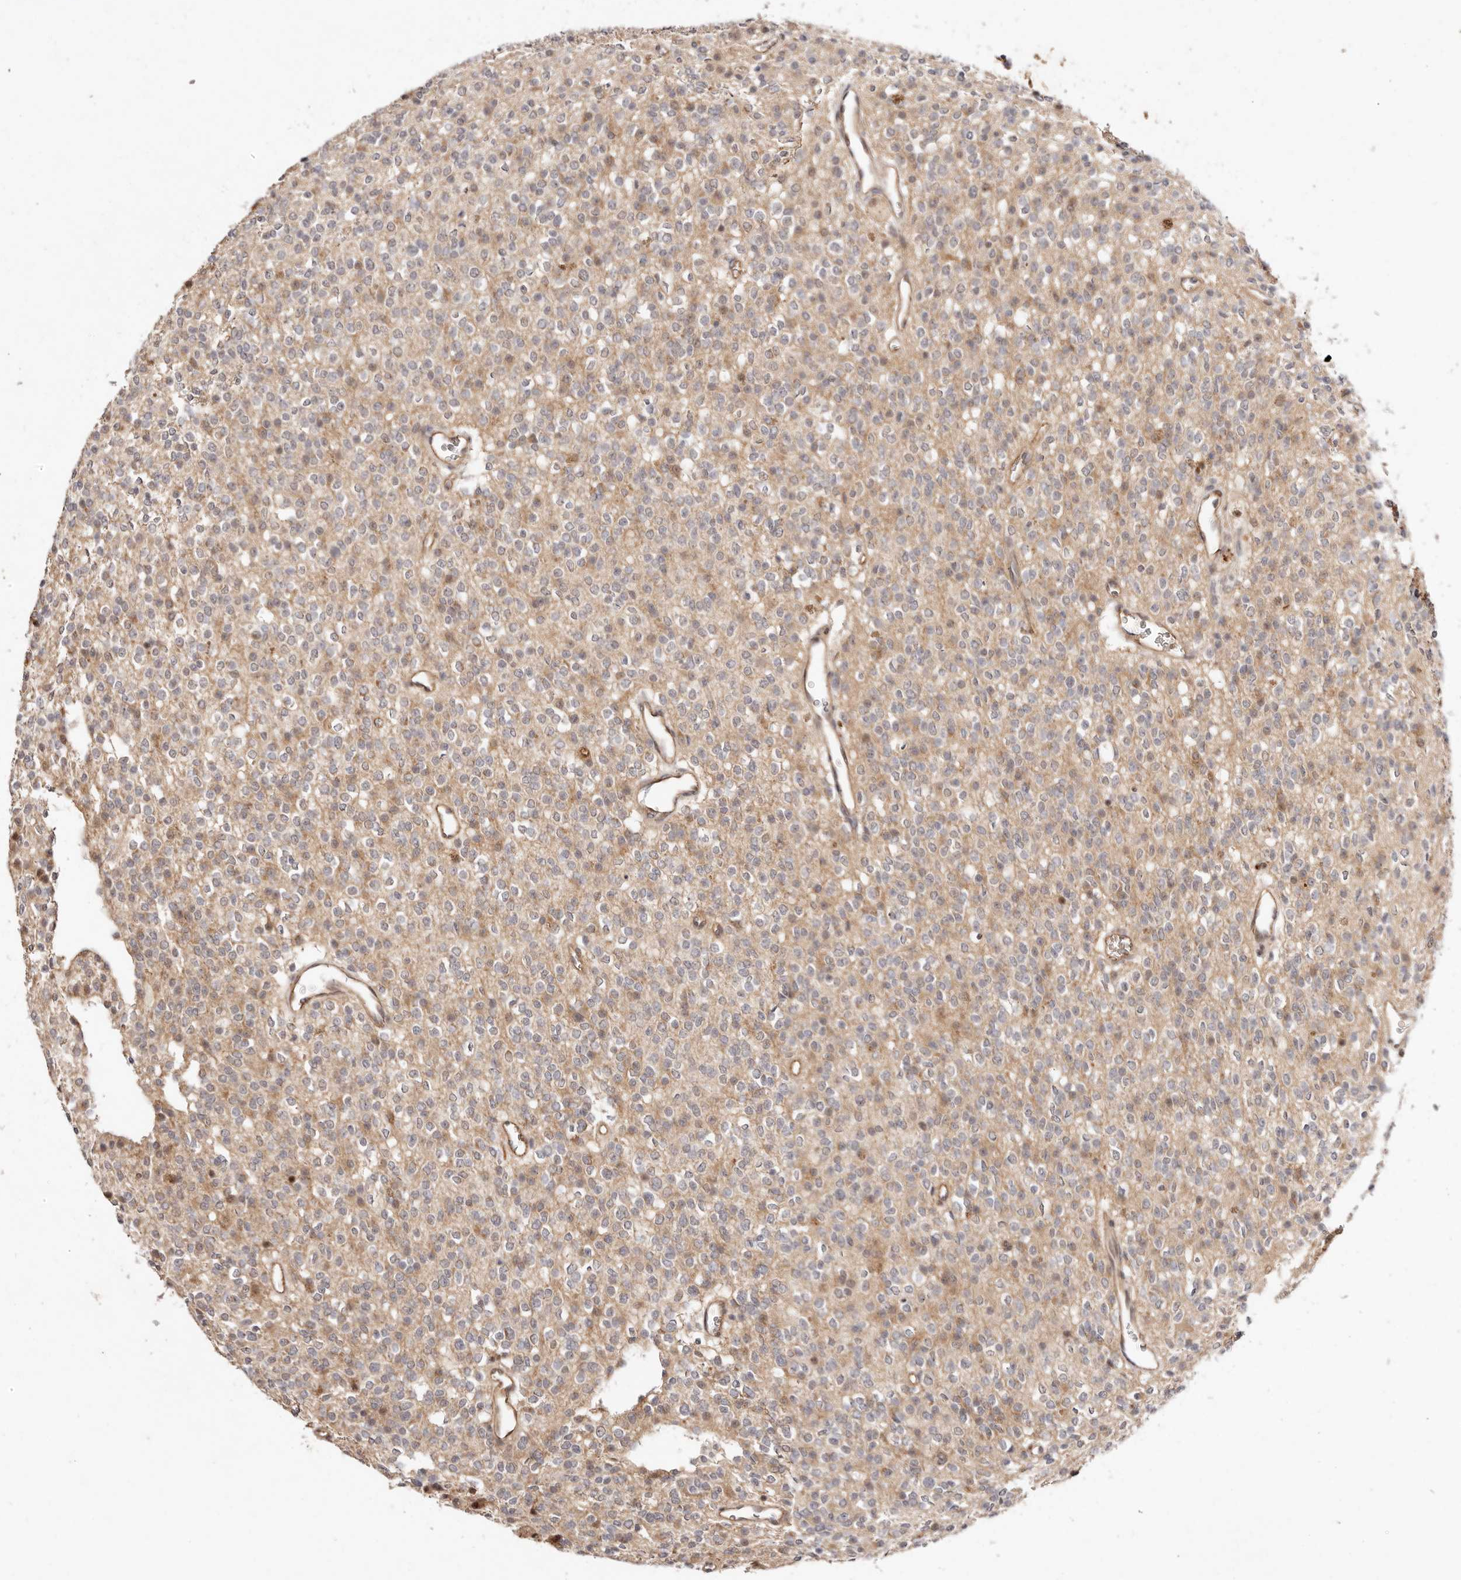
{"staining": {"intensity": "weak", "quantity": "<25%", "location": "cytoplasmic/membranous"}, "tissue": "glioma", "cell_type": "Tumor cells", "image_type": "cancer", "snomed": [{"axis": "morphology", "description": "Glioma, malignant, High grade"}, {"axis": "topography", "description": "Brain"}], "caption": "High power microscopy micrograph of an IHC photomicrograph of glioma, revealing no significant expression in tumor cells.", "gene": "WRN", "patient": {"sex": "male", "age": 34}}